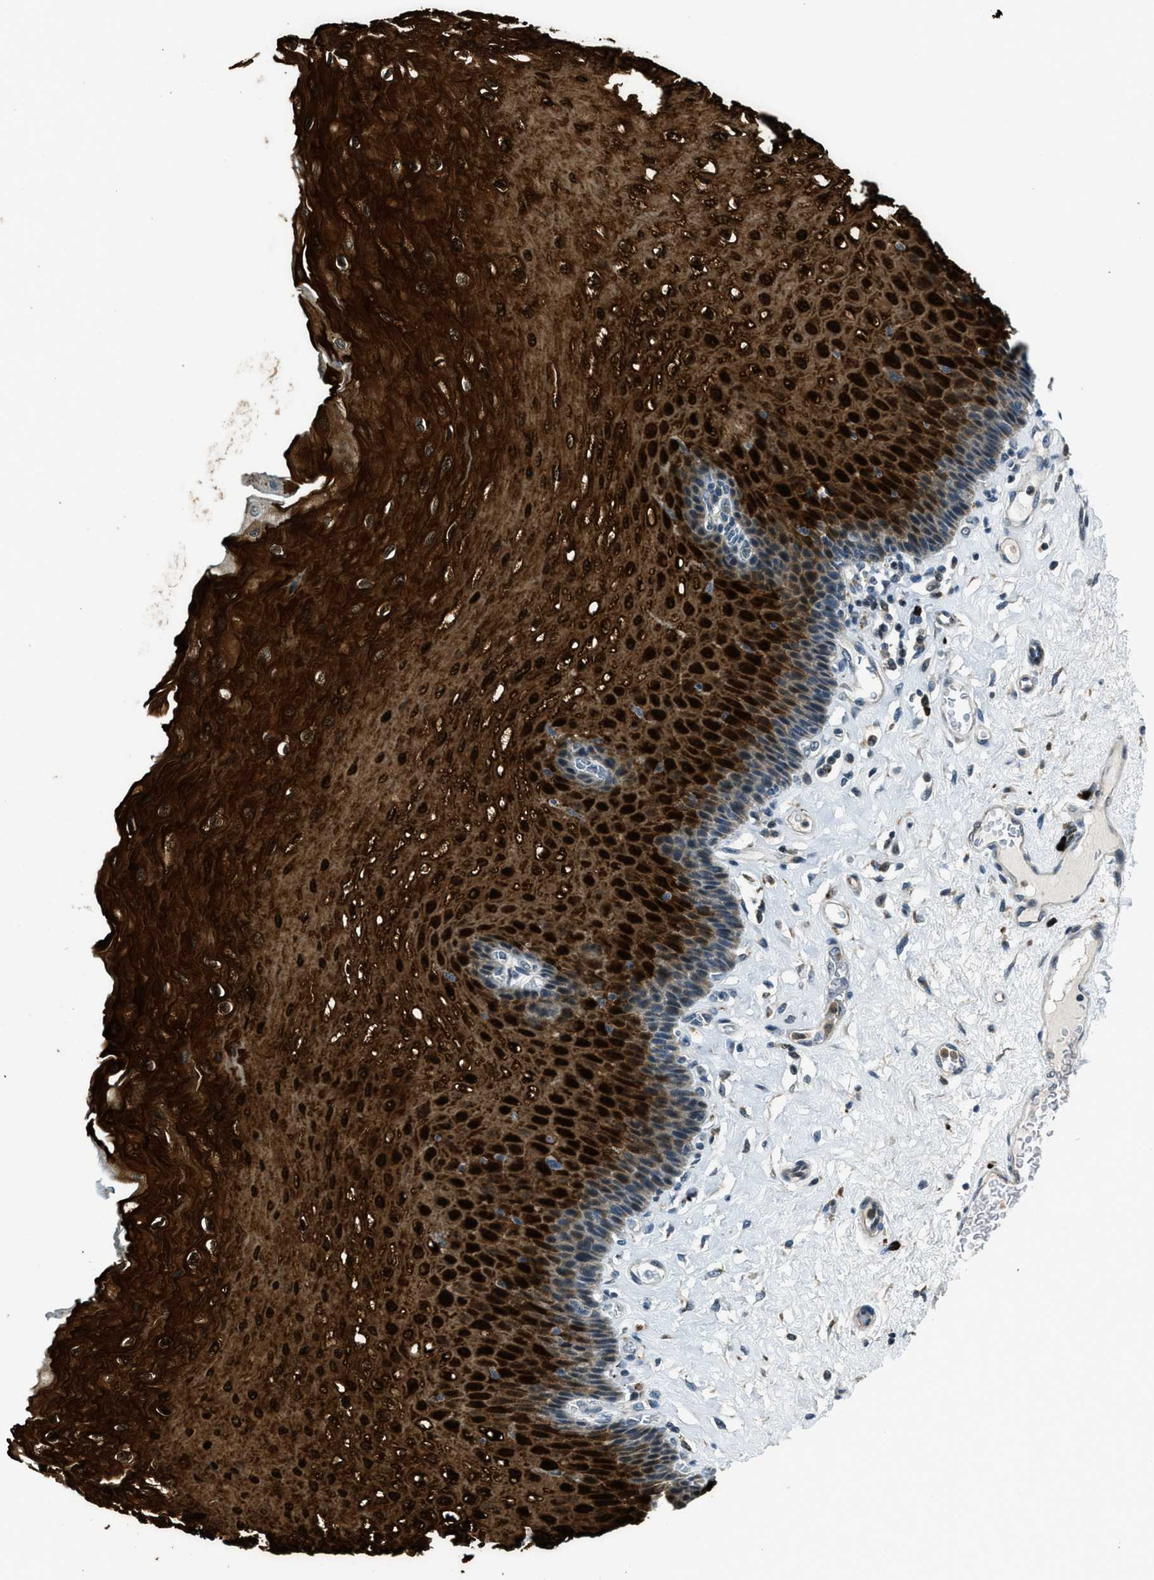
{"staining": {"intensity": "strong", "quantity": ">75%", "location": "cytoplasmic/membranous,nuclear"}, "tissue": "esophagus", "cell_type": "Squamous epithelial cells", "image_type": "normal", "snomed": [{"axis": "morphology", "description": "Normal tissue, NOS"}, {"axis": "topography", "description": "Esophagus"}], "caption": "Squamous epithelial cells demonstrate high levels of strong cytoplasmic/membranous,nuclear staining in approximately >75% of cells in unremarkable human esophagus.", "gene": "HERC2", "patient": {"sex": "female", "age": 72}}